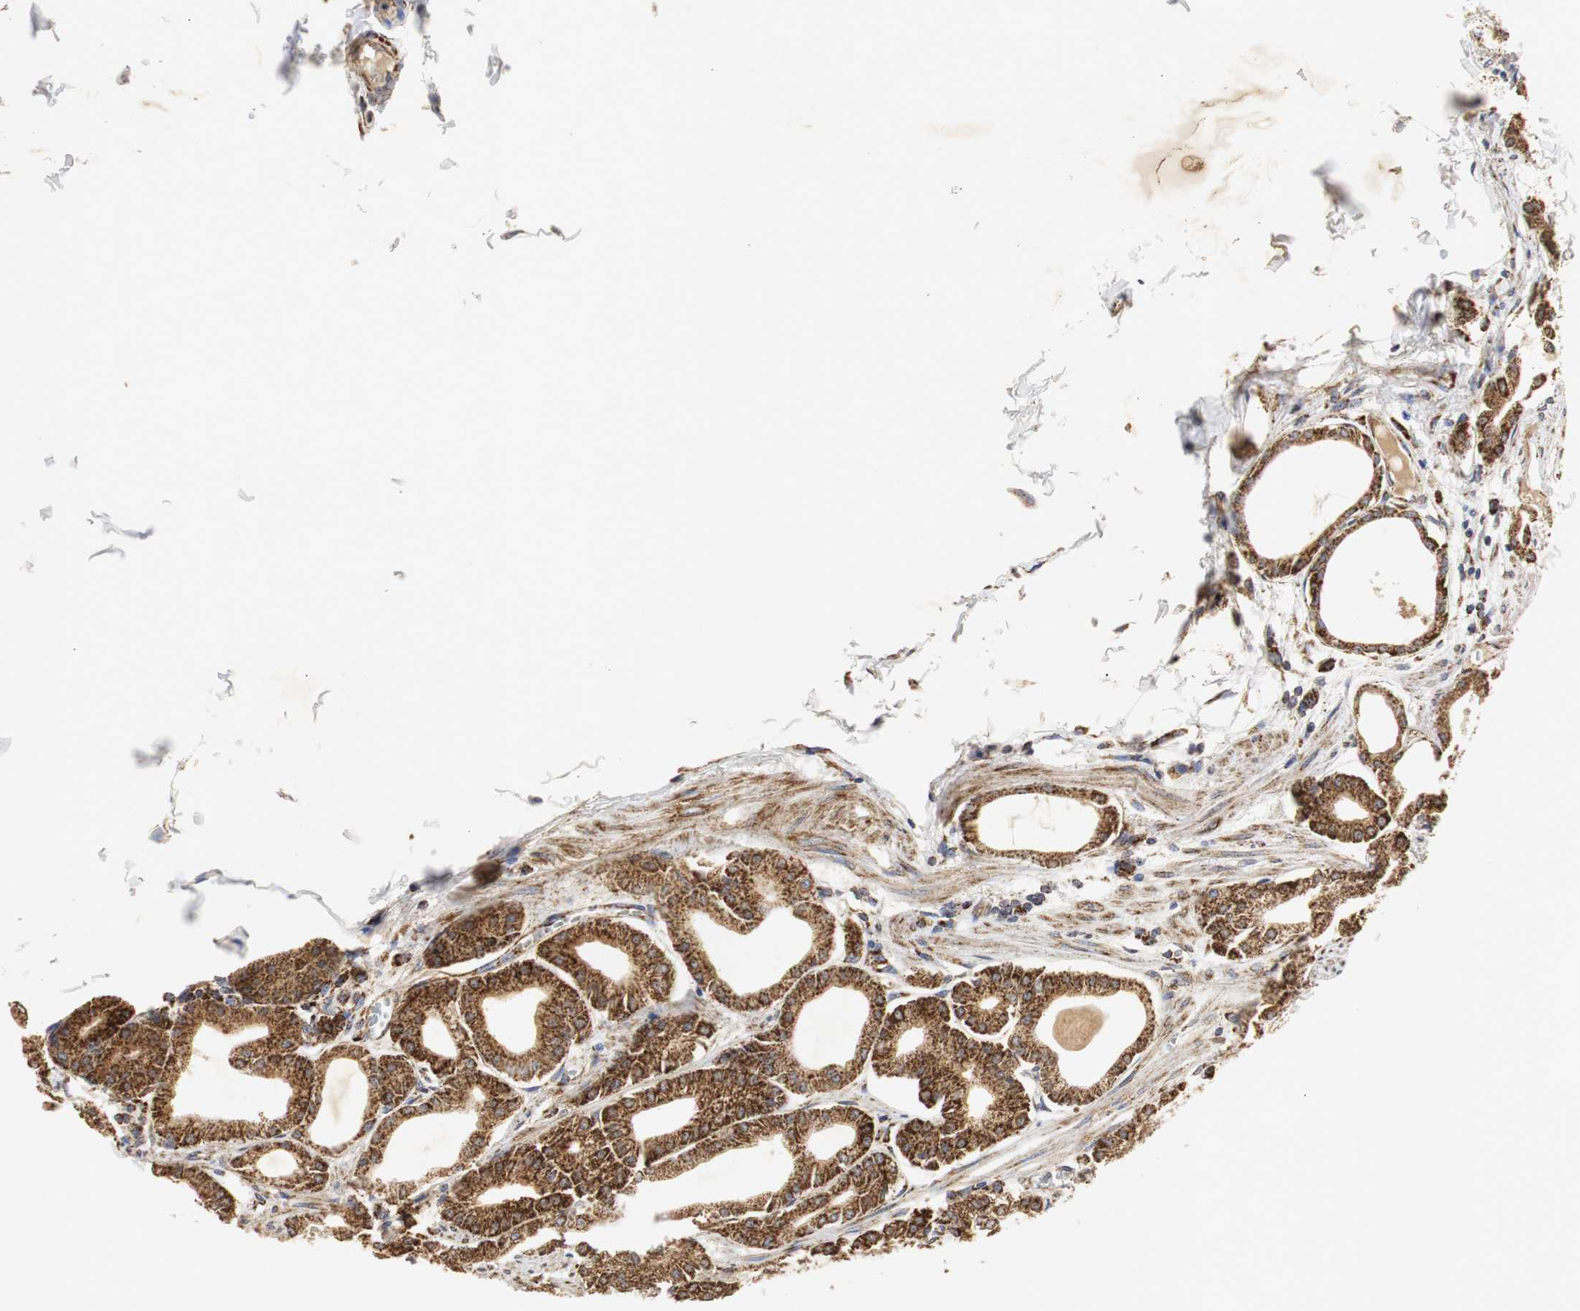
{"staining": {"intensity": "moderate", "quantity": ">75%", "location": "cytoplasmic/membranous"}, "tissue": "stomach", "cell_type": "Glandular cells", "image_type": "normal", "snomed": [{"axis": "morphology", "description": "Normal tissue, NOS"}, {"axis": "topography", "description": "Stomach, lower"}], "caption": "High-power microscopy captured an immunohistochemistry (IHC) photomicrograph of unremarkable stomach, revealing moderate cytoplasmic/membranous expression in about >75% of glandular cells. The staining is performed using DAB (3,3'-diaminobenzidine) brown chromogen to label protein expression. The nuclei are counter-stained blue using hematoxylin.", "gene": "HSD17B10", "patient": {"sex": "male", "age": 71}}